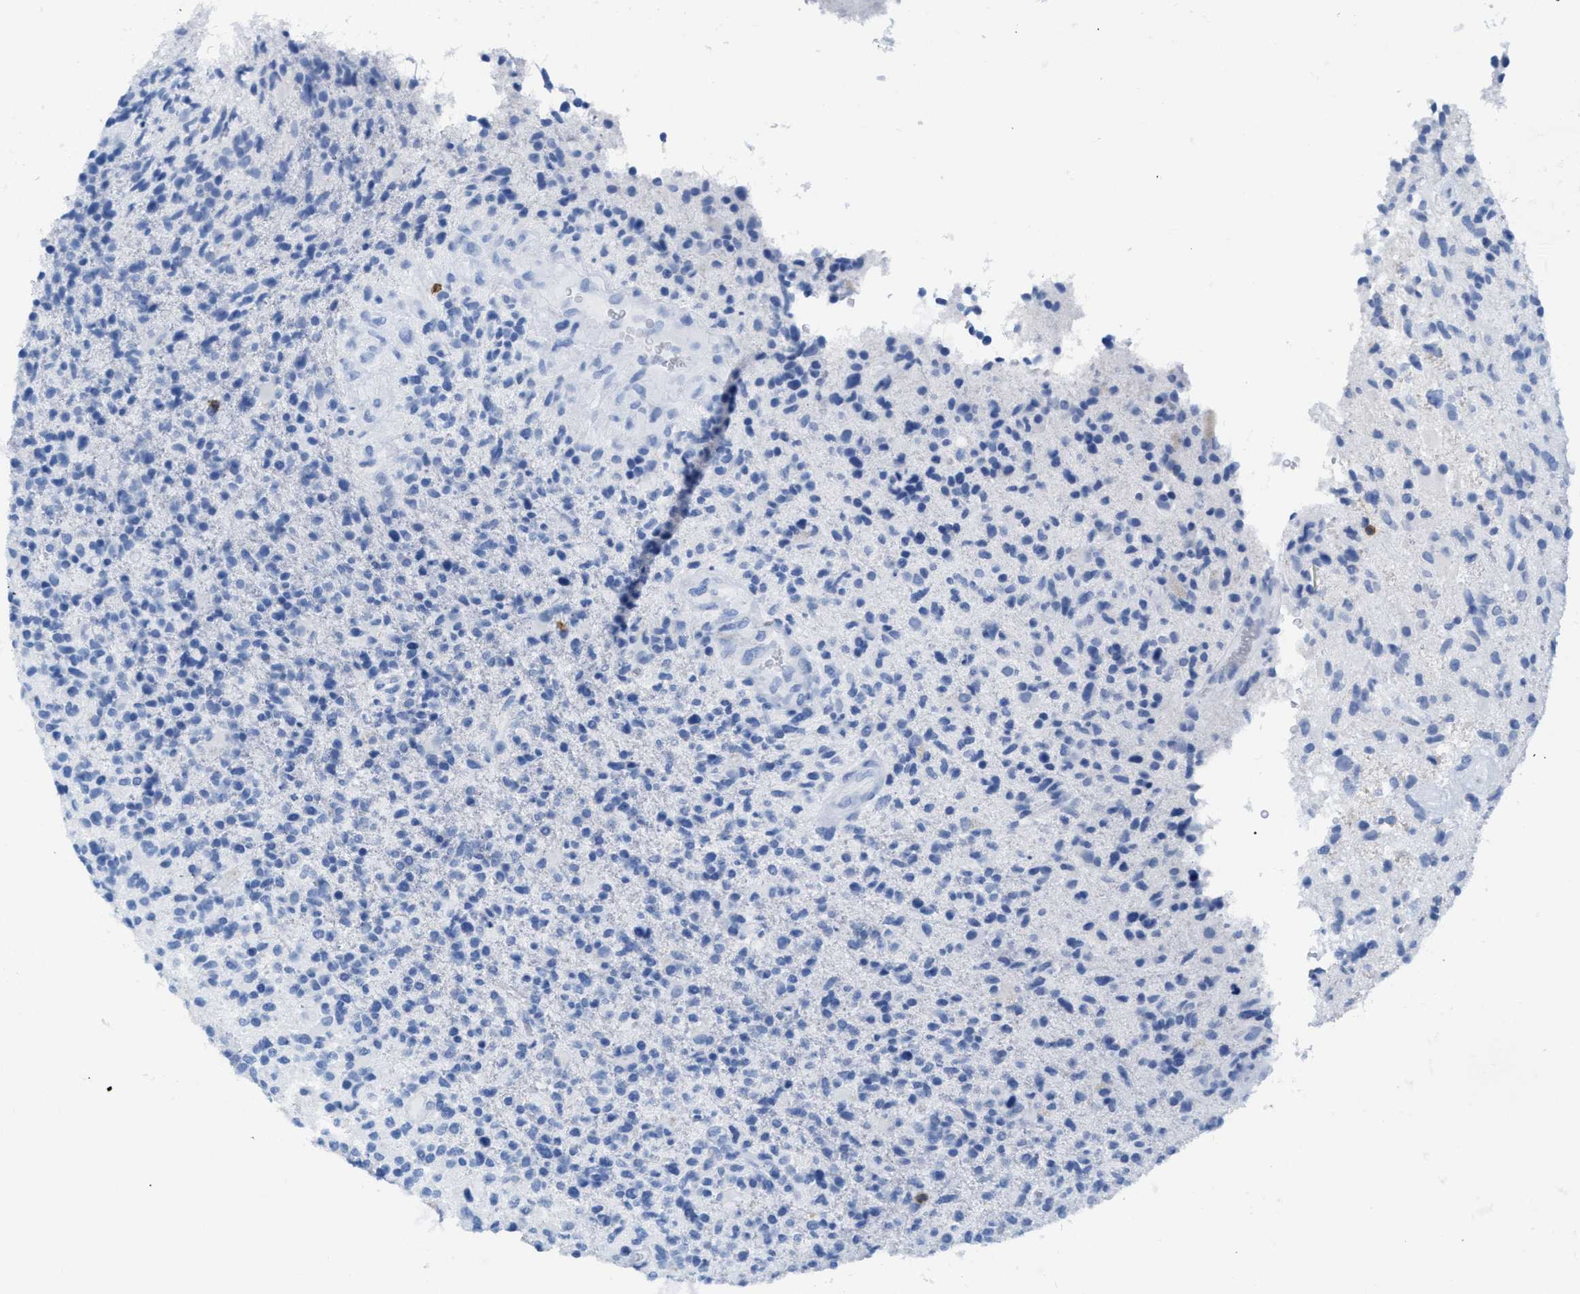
{"staining": {"intensity": "negative", "quantity": "none", "location": "none"}, "tissue": "glioma", "cell_type": "Tumor cells", "image_type": "cancer", "snomed": [{"axis": "morphology", "description": "Glioma, malignant, High grade"}, {"axis": "topography", "description": "Brain"}], "caption": "Image shows no protein positivity in tumor cells of malignant high-grade glioma tissue. (Brightfield microscopy of DAB IHC at high magnification).", "gene": "CD5", "patient": {"sex": "male", "age": 72}}